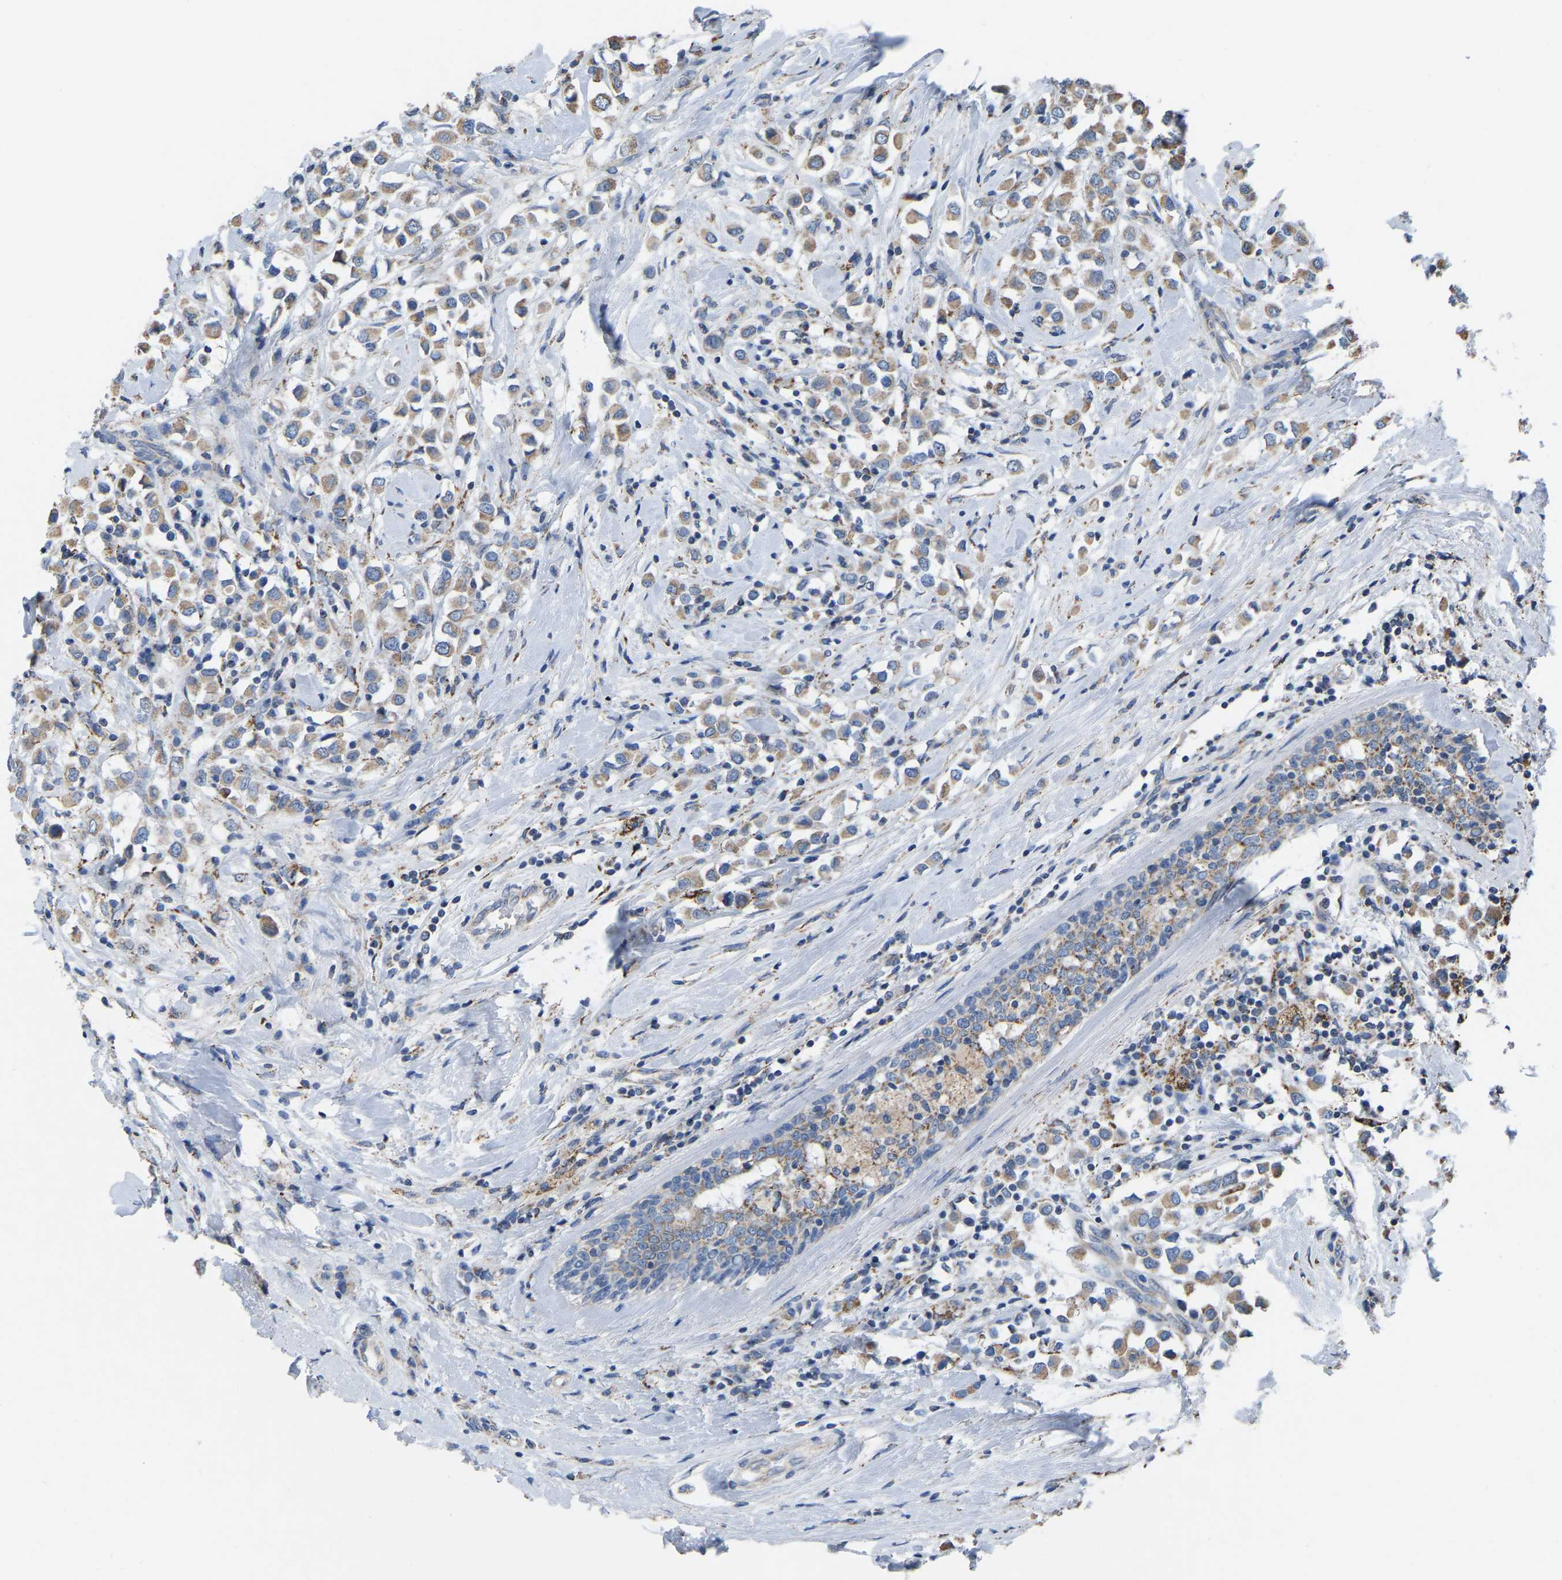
{"staining": {"intensity": "weak", "quantity": ">75%", "location": "cytoplasmic/membranous"}, "tissue": "breast cancer", "cell_type": "Tumor cells", "image_type": "cancer", "snomed": [{"axis": "morphology", "description": "Duct carcinoma"}, {"axis": "topography", "description": "Breast"}], "caption": "This is an image of immunohistochemistry staining of breast cancer, which shows weak positivity in the cytoplasmic/membranous of tumor cells.", "gene": "BCL10", "patient": {"sex": "female", "age": 61}}